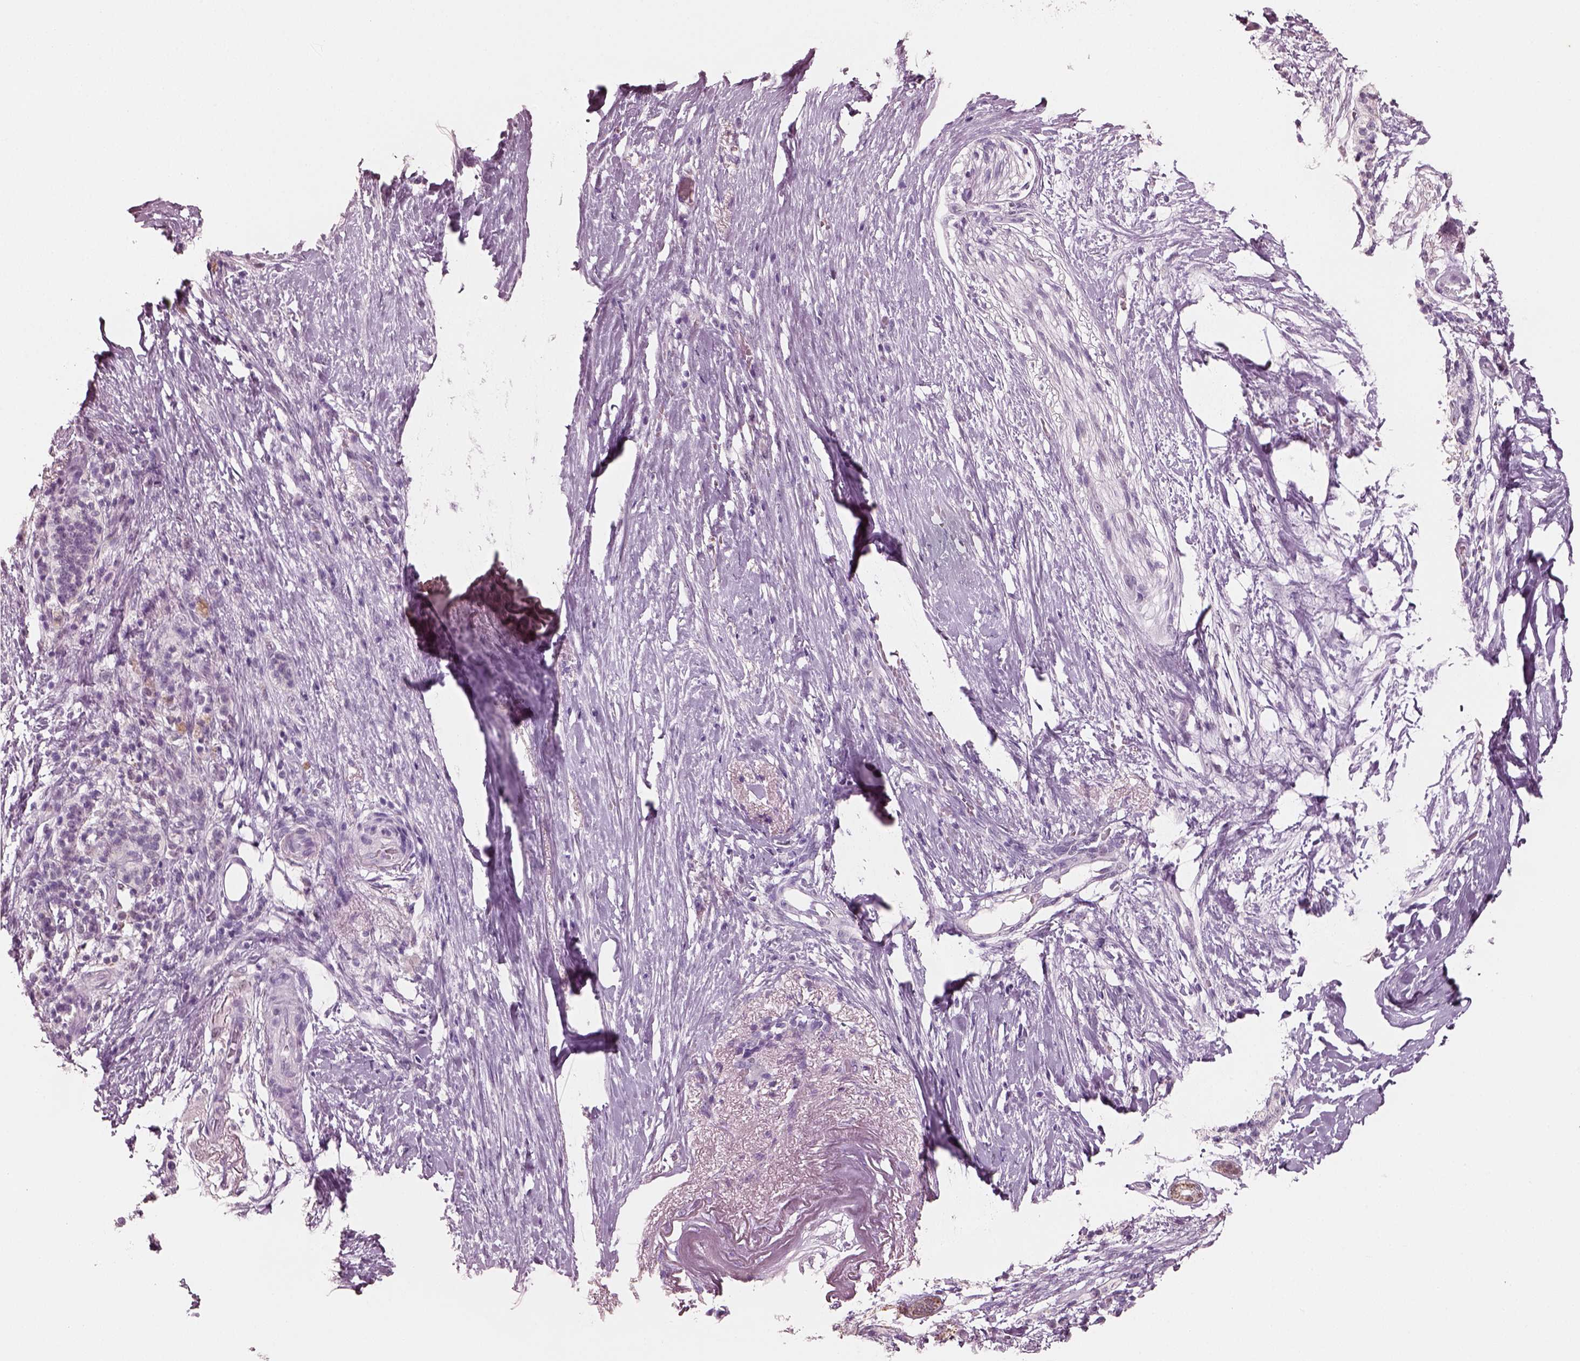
{"staining": {"intensity": "negative", "quantity": "none", "location": "none"}, "tissue": "pancreatic cancer", "cell_type": "Tumor cells", "image_type": "cancer", "snomed": [{"axis": "morphology", "description": "Adenocarcinoma, NOS"}, {"axis": "topography", "description": "Pancreas"}], "caption": "An image of pancreatic cancer stained for a protein displays no brown staining in tumor cells.", "gene": "ELSPBP1", "patient": {"sex": "female", "age": 72}}